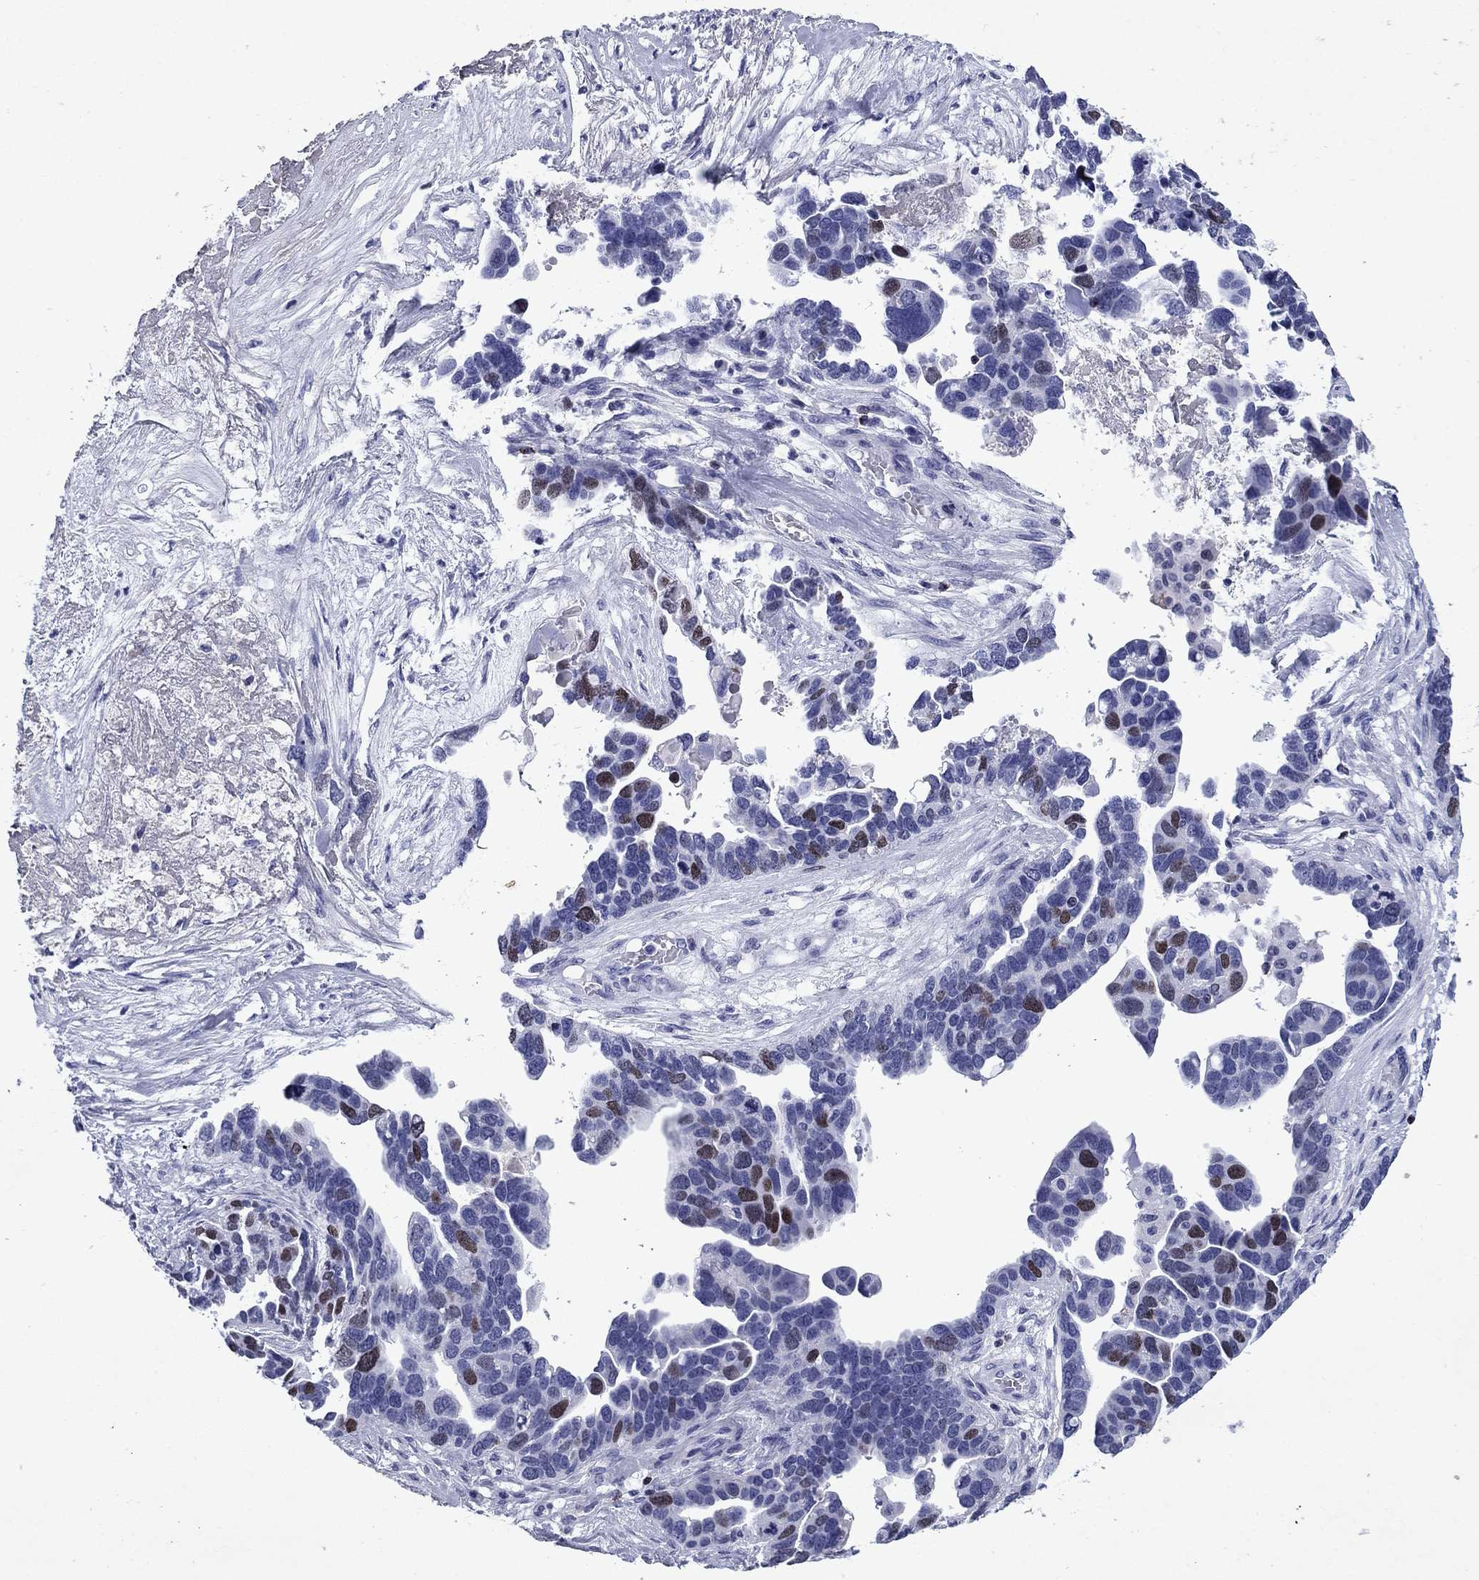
{"staining": {"intensity": "moderate", "quantity": "<25%", "location": "nuclear"}, "tissue": "ovarian cancer", "cell_type": "Tumor cells", "image_type": "cancer", "snomed": [{"axis": "morphology", "description": "Cystadenocarcinoma, serous, NOS"}, {"axis": "topography", "description": "Ovary"}], "caption": "A photomicrograph of human ovarian serous cystadenocarcinoma stained for a protein shows moderate nuclear brown staining in tumor cells. (IHC, brightfield microscopy, high magnification).", "gene": "GZMK", "patient": {"sex": "female", "age": 54}}